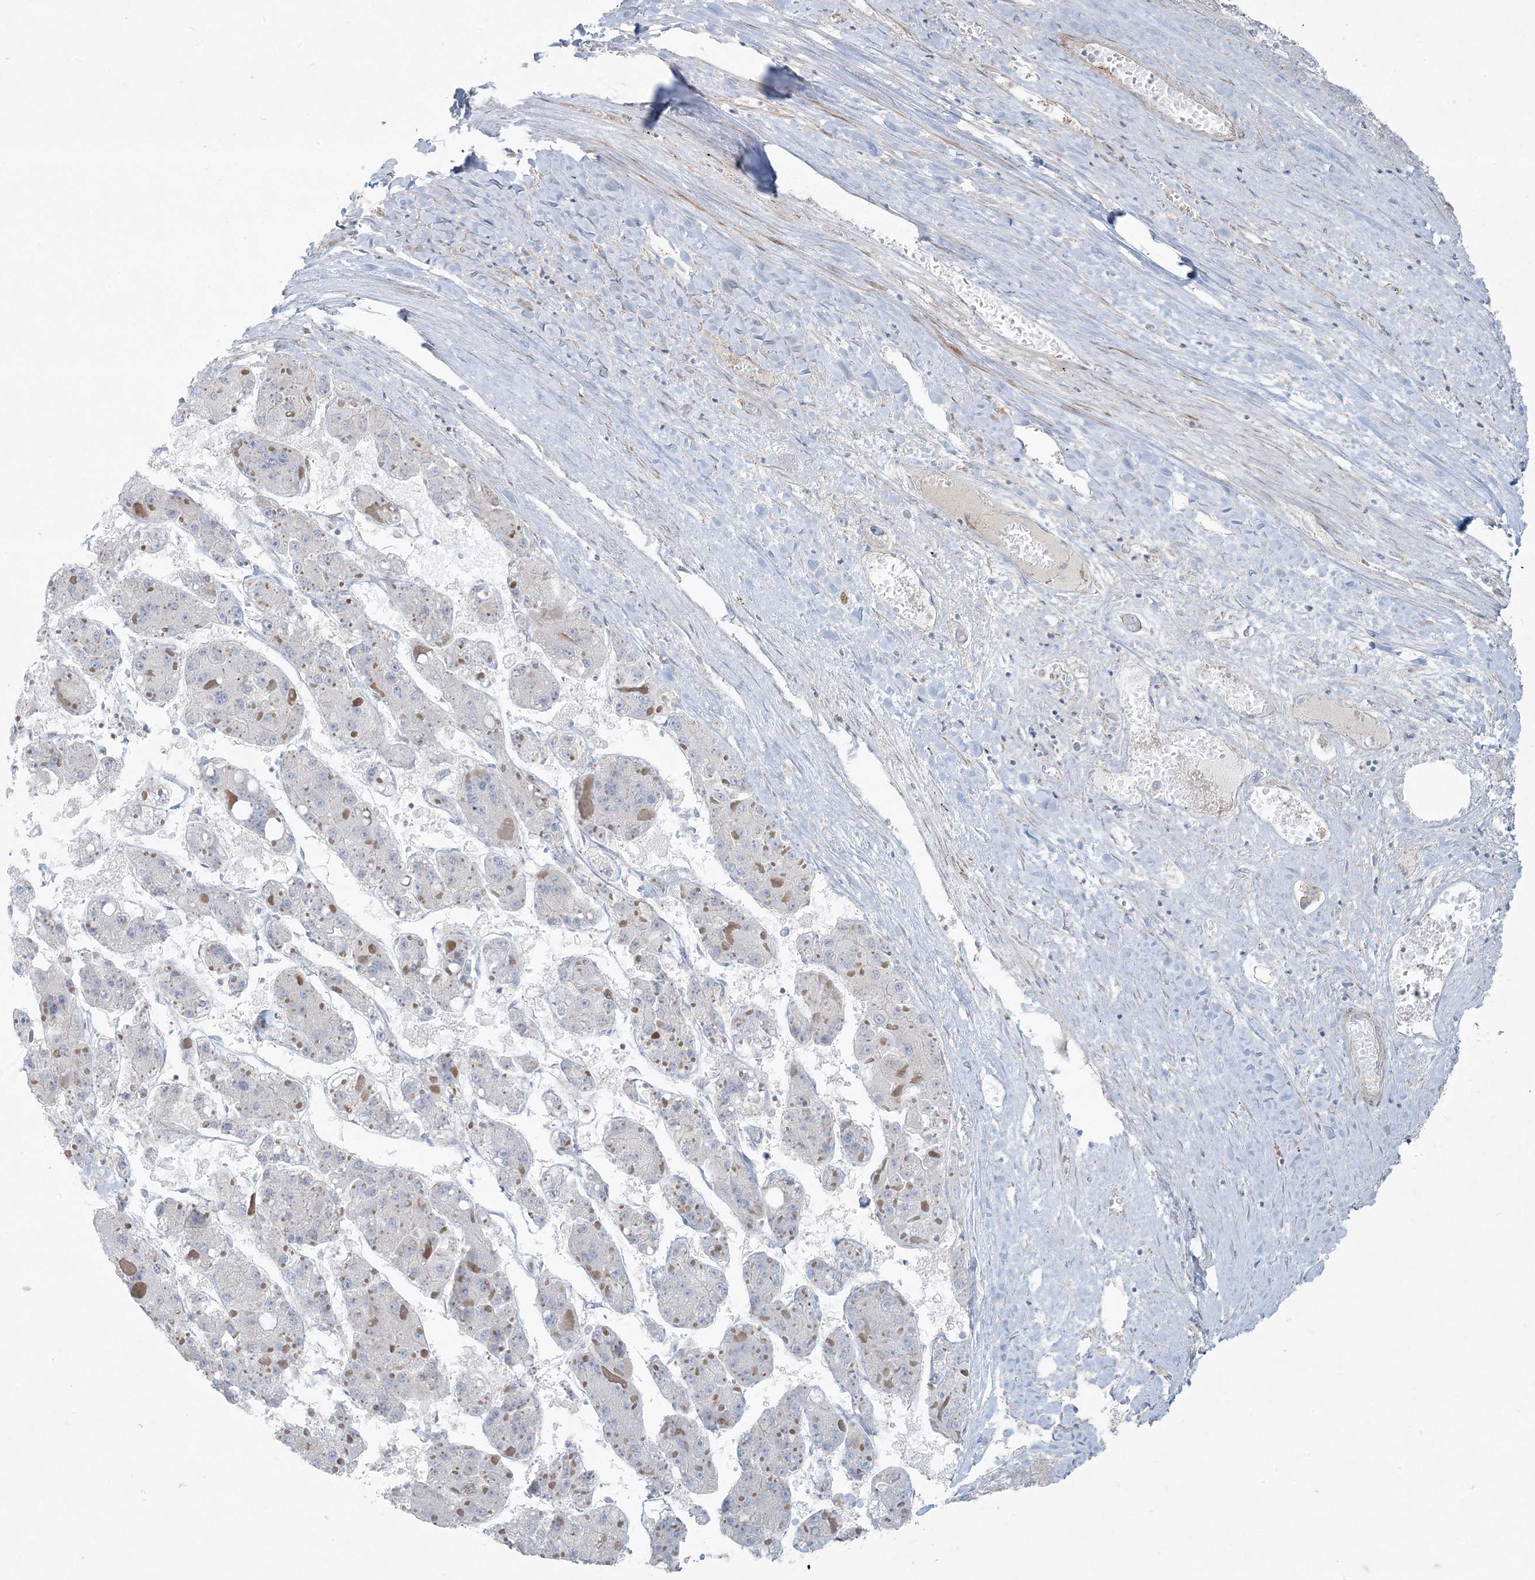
{"staining": {"intensity": "negative", "quantity": "none", "location": "none"}, "tissue": "liver cancer", "cell_type": "Tumor cells", "image_type": "cancer", "snomed": [{"axis": "morphology", "description": "Carcinoma, Hepatocellular, NOS"}, {"axis": "topography", "description": "Liver"}], "caption": "Immunohistochemistry (IHC) of human liver cancer demonstrates no expression in tumor cells. Nuclei are stained in blue.", "gene": "PIK3R4", "patient": {"sex": "female", "age": 73}}